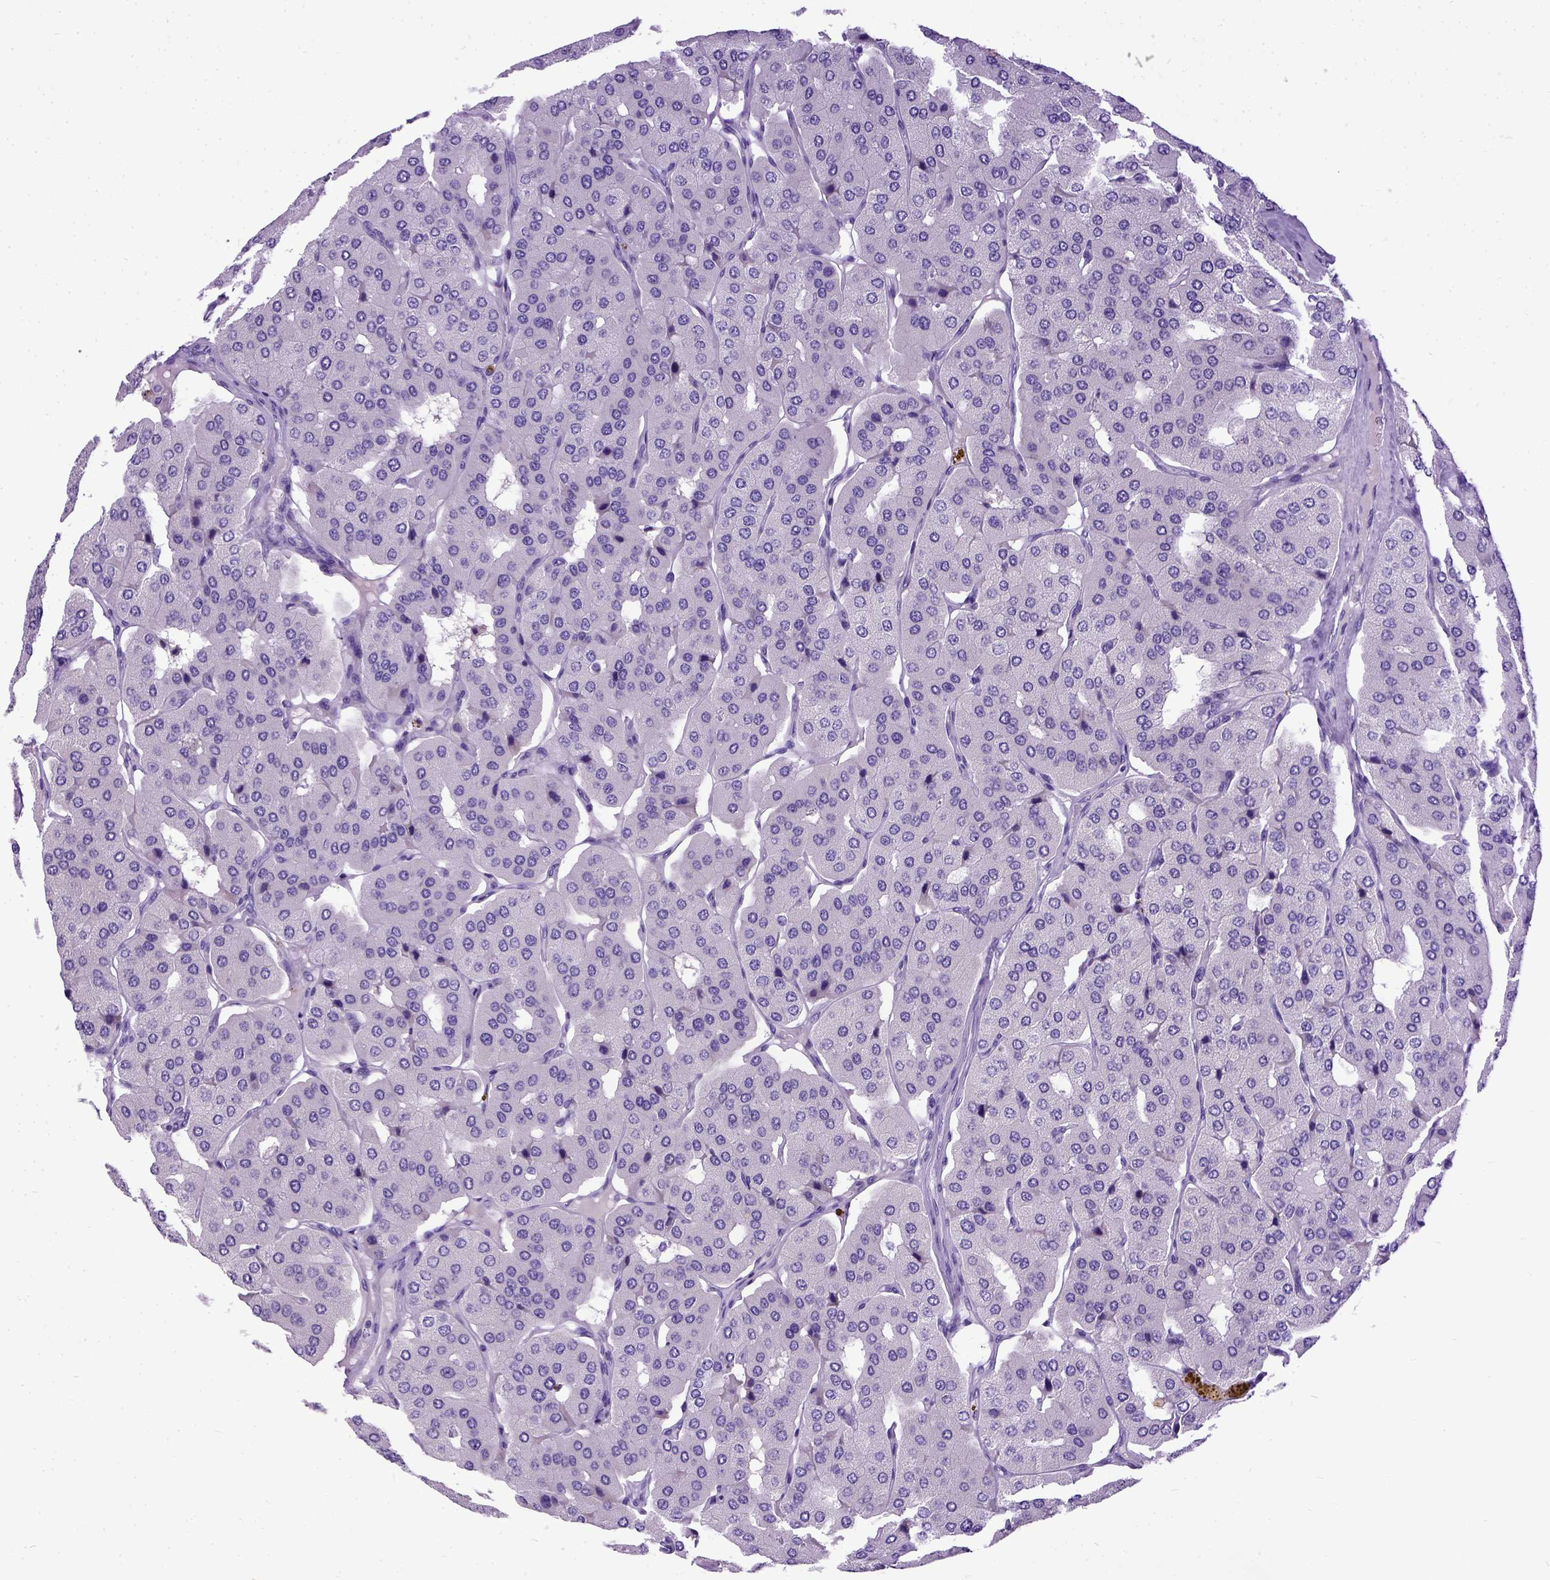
{"staining": {"intensity": "negative", "quantity": "none", "location": "none"}, "tissue": "parathyroid gland", "cell_type": "Glandular cells", "image_type": "normal", "snomed": [{"axis": "morphology", "description": "Normal tissue, NOS"}, {"axis": "morphology", "description": "Adenoma, NOS"}, {"axis": "topography", "description": "Parathyroid gland"}], "caption": "IHC image of benign parathyroid gland: human parathyroid gland stained with DAB displays no significant protein positivity in glandular cells. (DAB (3,3'-diaminobenzidine) immunohistochemistry, high magnification).", "gene": "IGF2", "patient": {"sex": "female", "age": 86}}